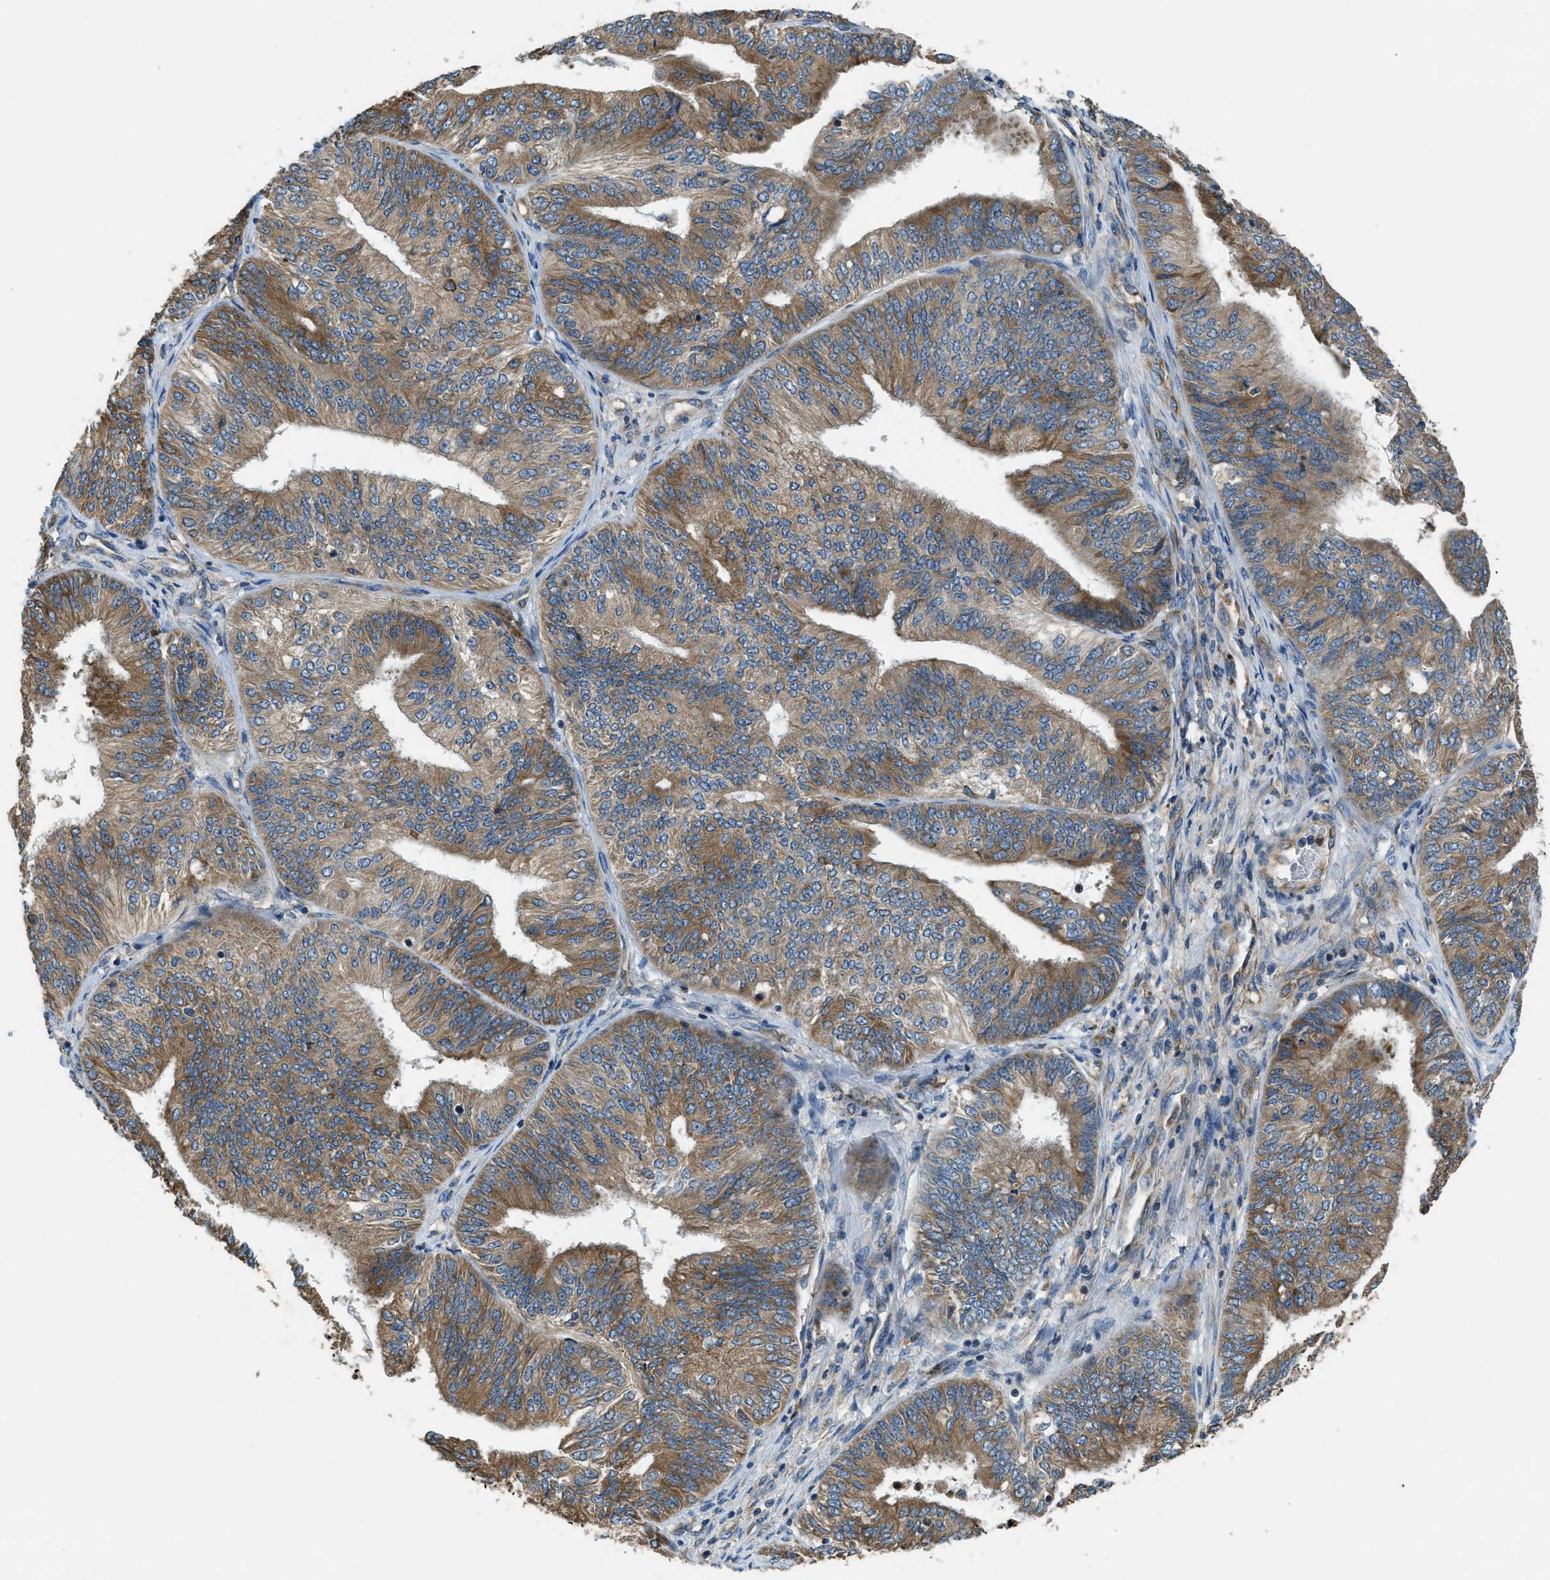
{"staining": {"intensity": "moderate", "quantity": ">75%", "location": "cytoplasmic/membranous"}, "tissue": "endometrial cancer", "cell_type": "Tumor cells", "image_type": "cancer", "snomed": [{"axis": "morphology", "description": "Adenocarcinoma, NOS"}, {"axis": "topography", "description": "Endometrium"}], "caption": "Moderate cytoplasmic/membranous protein expression is present in about >75% of tumor cells in adenocarcinoma (endometrial). (DAB = brown stain, brightfield microscopy at high magnification).", "gene": "GIMAP8", "patient": {"sex": "female", "age": 58}}